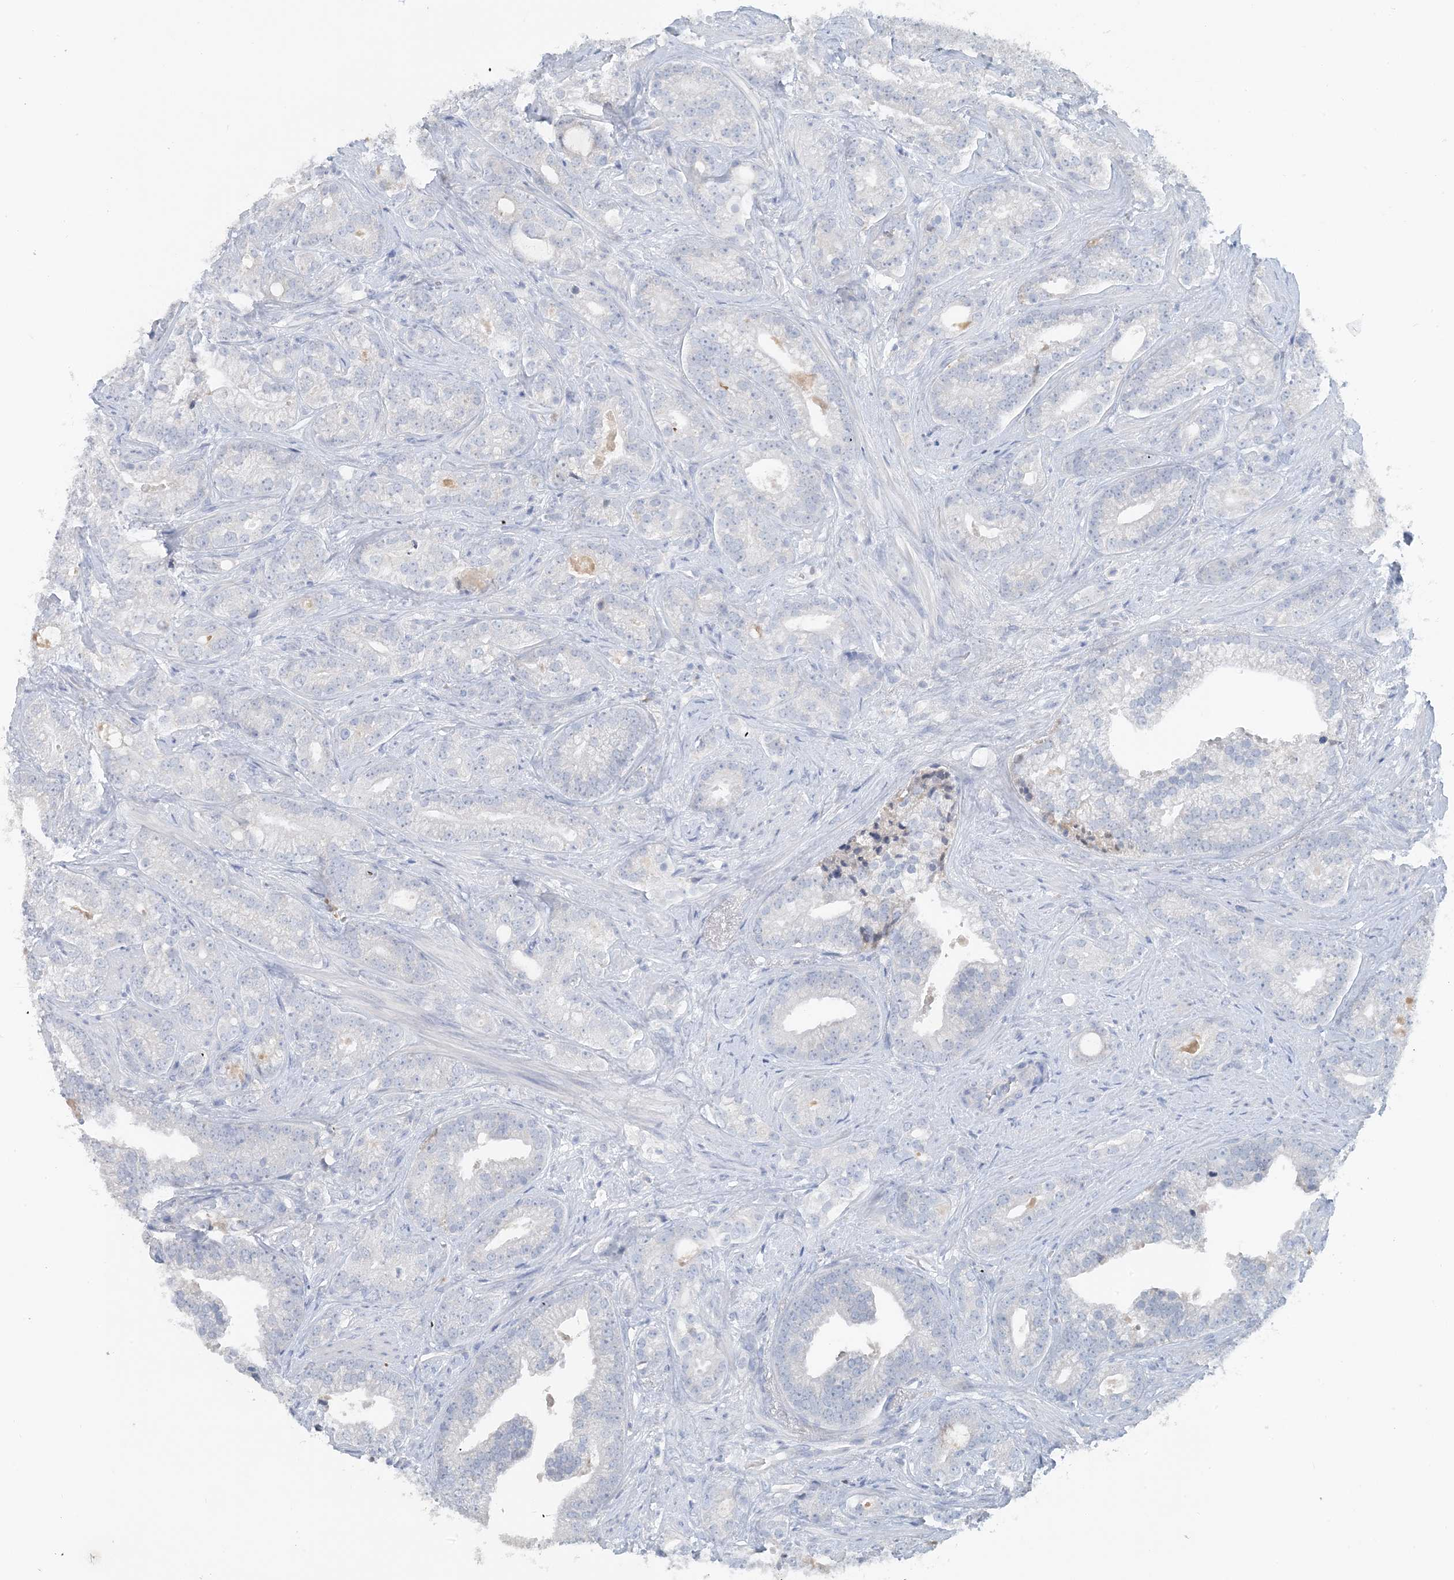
{"staining": {"intensity": "negative", "quantity": "none", "location": "none"}, "tissue": "prostate cancer", "cell_type": "Tumor cells", "image_type": "cancer", "snomed": [{"axis": "morphology", "description": "Adenocarcinoma, High grade"}, {"axis": "topography", "description": "Prostate and seminal vesicle, NOS"}], "caption": "Tumor cells show no significant staining in high-grade adenocarcinoma (prostate). (DAB immunohistochemistry (IHC), high magnification).", "gene": "CTRL", "patient": {"sex": "male", "age": 67}}